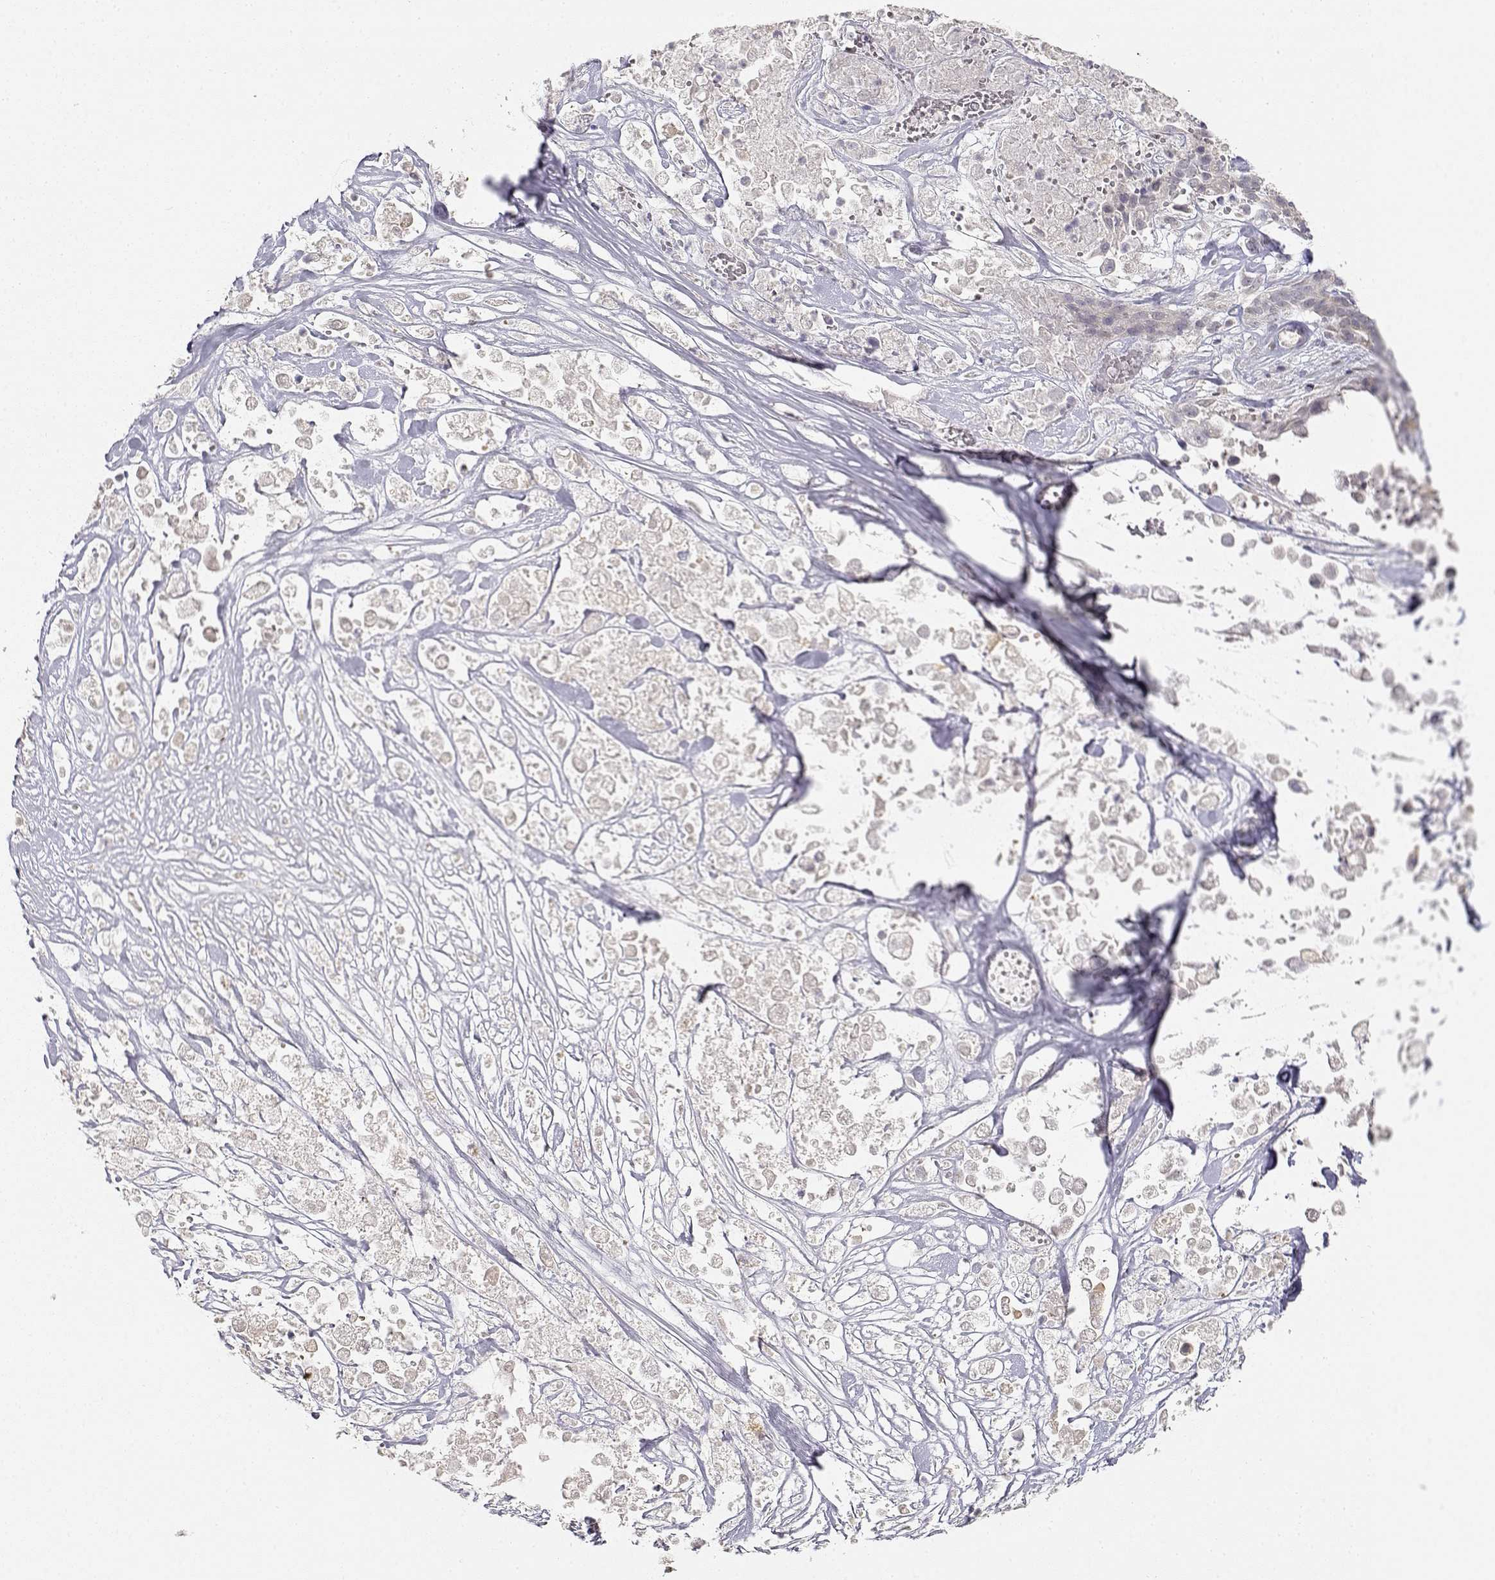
{"staining": {"intensity": "negative", "quantity": "none", "location": "none"}, "tissue": "pancreatic cancer", "cell_type": "Tumor cells", "image_type": "cancer", "snomed": [{"axis": "morphology", "description": "Adenocarcinoma, NOS"}, {"axis": "topography", "description": "Pancreas"}], "caption": "This is an immunohistochemistry (IHC) histopathology image of human pancreatic cancer (adenocarcinoma). There is no positivity in tumor cells.", "gene": "EAF2", "patient": {"sex": "male", "age": 44}}